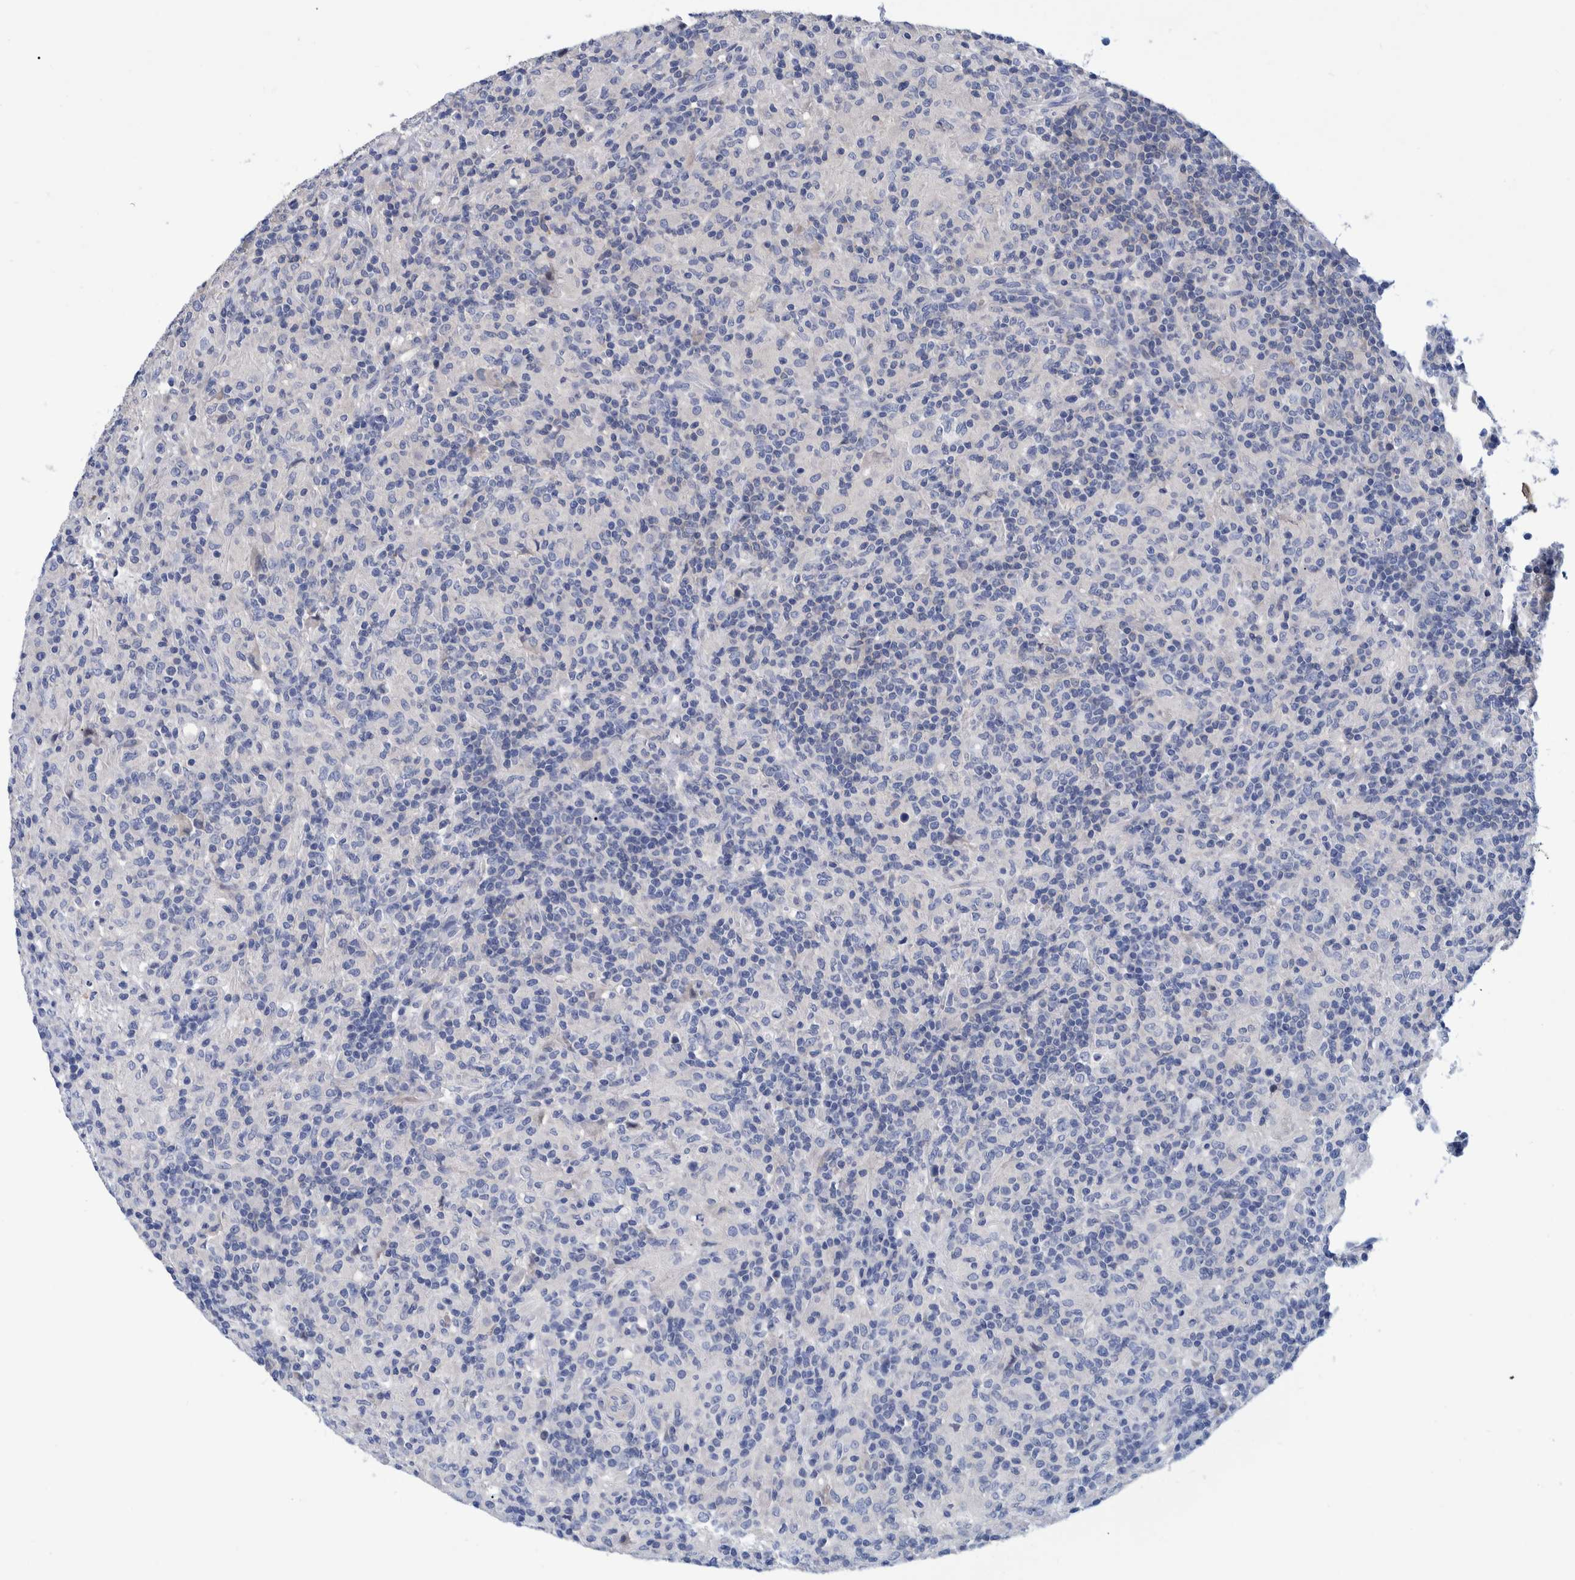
{"staining": {"intensity": "negative", "quantity": "none", "location": "none"}, "tissue": "lymphoma", "cell_type": "Tumor cells", "image_type": "cancer", "snomed": [{"axis": "morphology", "description": "Hodgkin's disease, NOS"}, {"axis": "topography", "description": "Lymph node"}], "caption": "A histopathology image of human Hodgkin's disease is negative for staining in tumor cells.", "gene": "MKS1", "patient": {"sex": "male", "age": 70}}